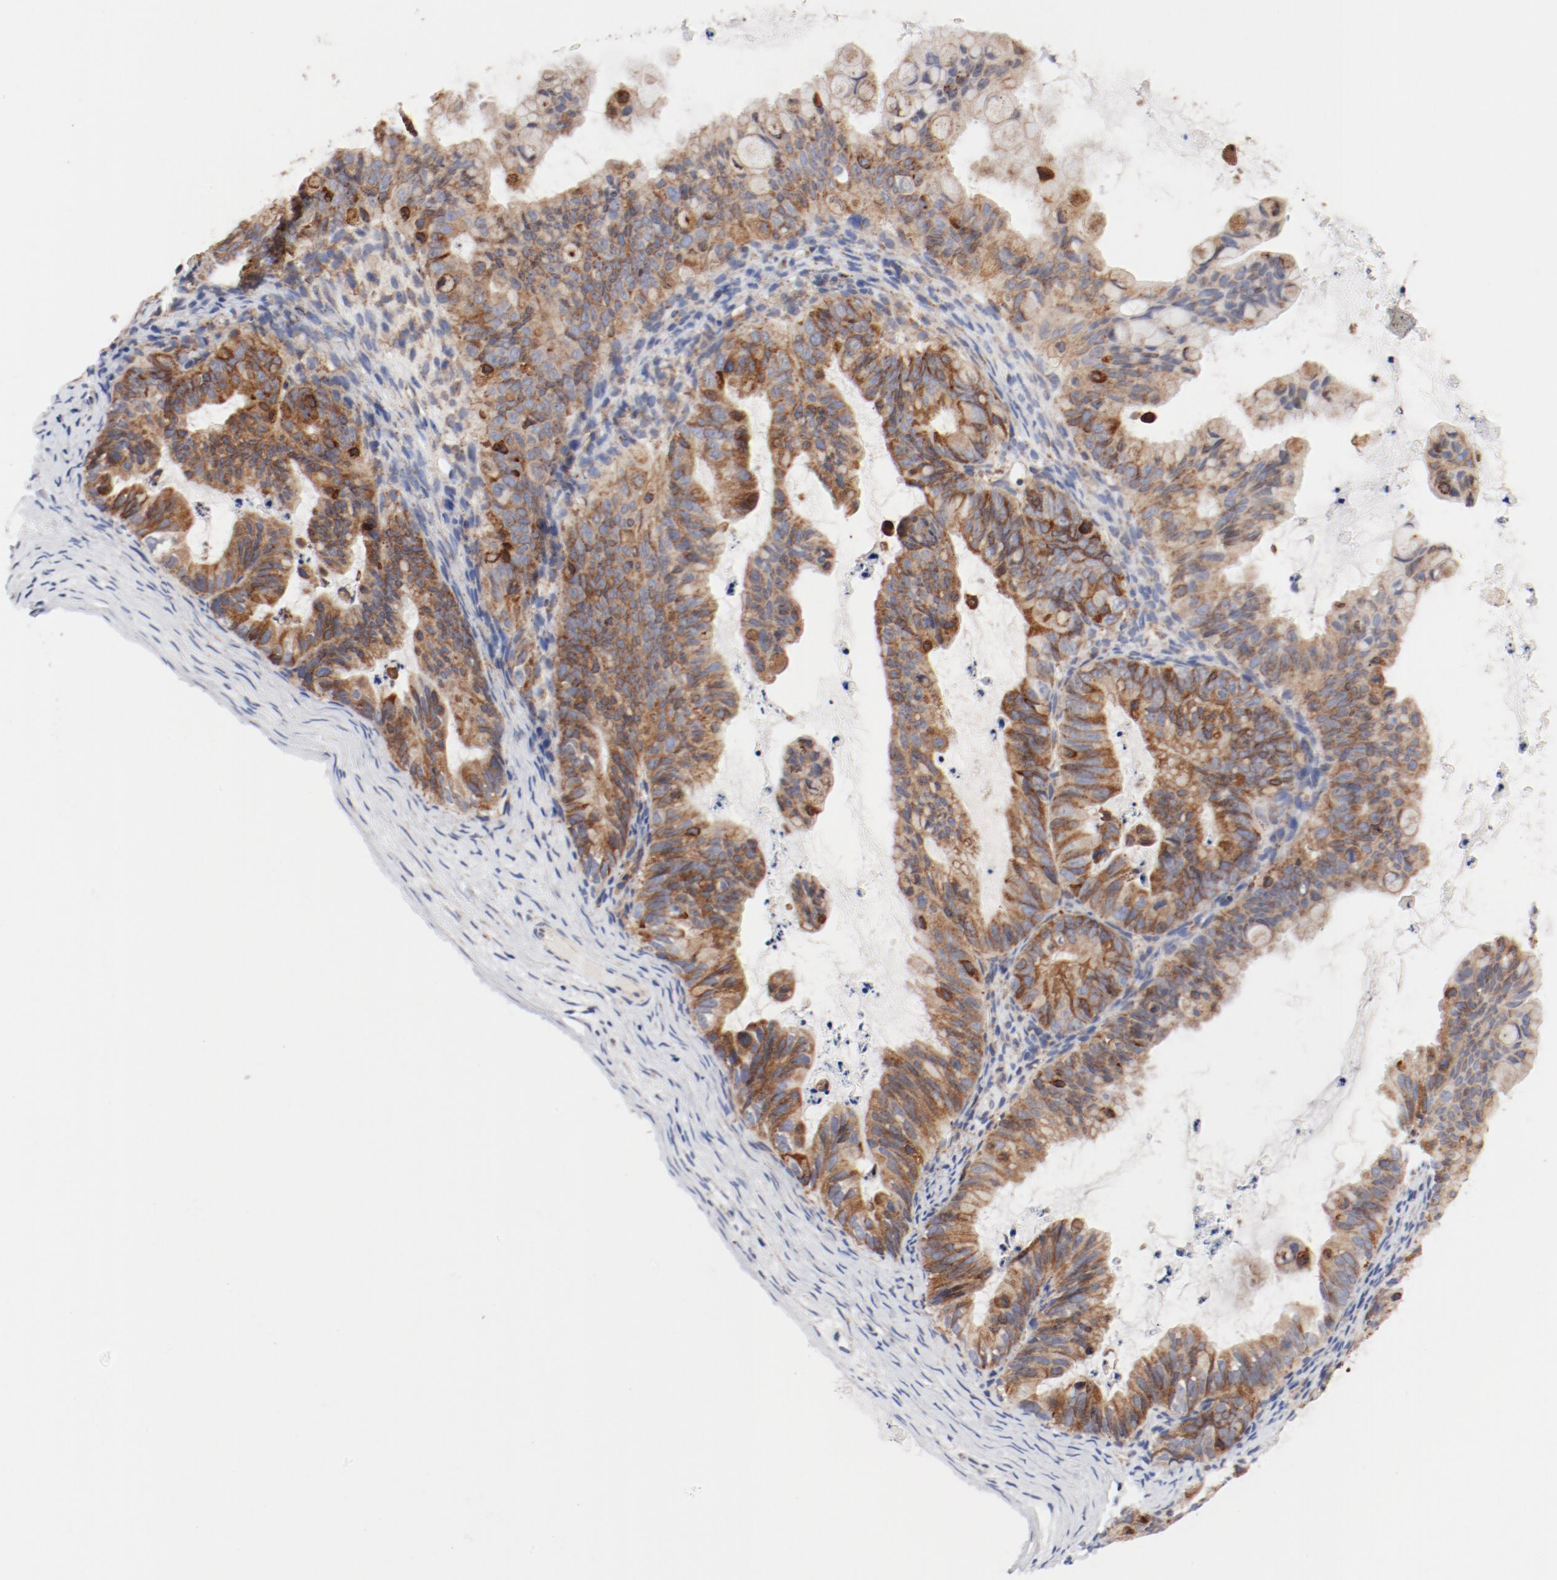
{"staining": {"intensity": "moderate", "quantity": ">75%", "location": "cytoplasmic/membranous"}, "tissue": "ovarian cancer", "cell_type": "Tumor cells", "image_type": "cancer", "snomed": [{"axis": "morphology", "description": "Cystadenocarcinoma, mucinous, NOS"}, {"axis": "topography", "description": "Ovary"}], "caption": "The immunohistochemical stain shows moderate cytoplasmic/membranous positivity in tumor cells of ovarian cancer (mucinous cystadenocarcinoma) tissue.", "gene": "PDPK1", "patient": {"sex": "female", "age": 36}}